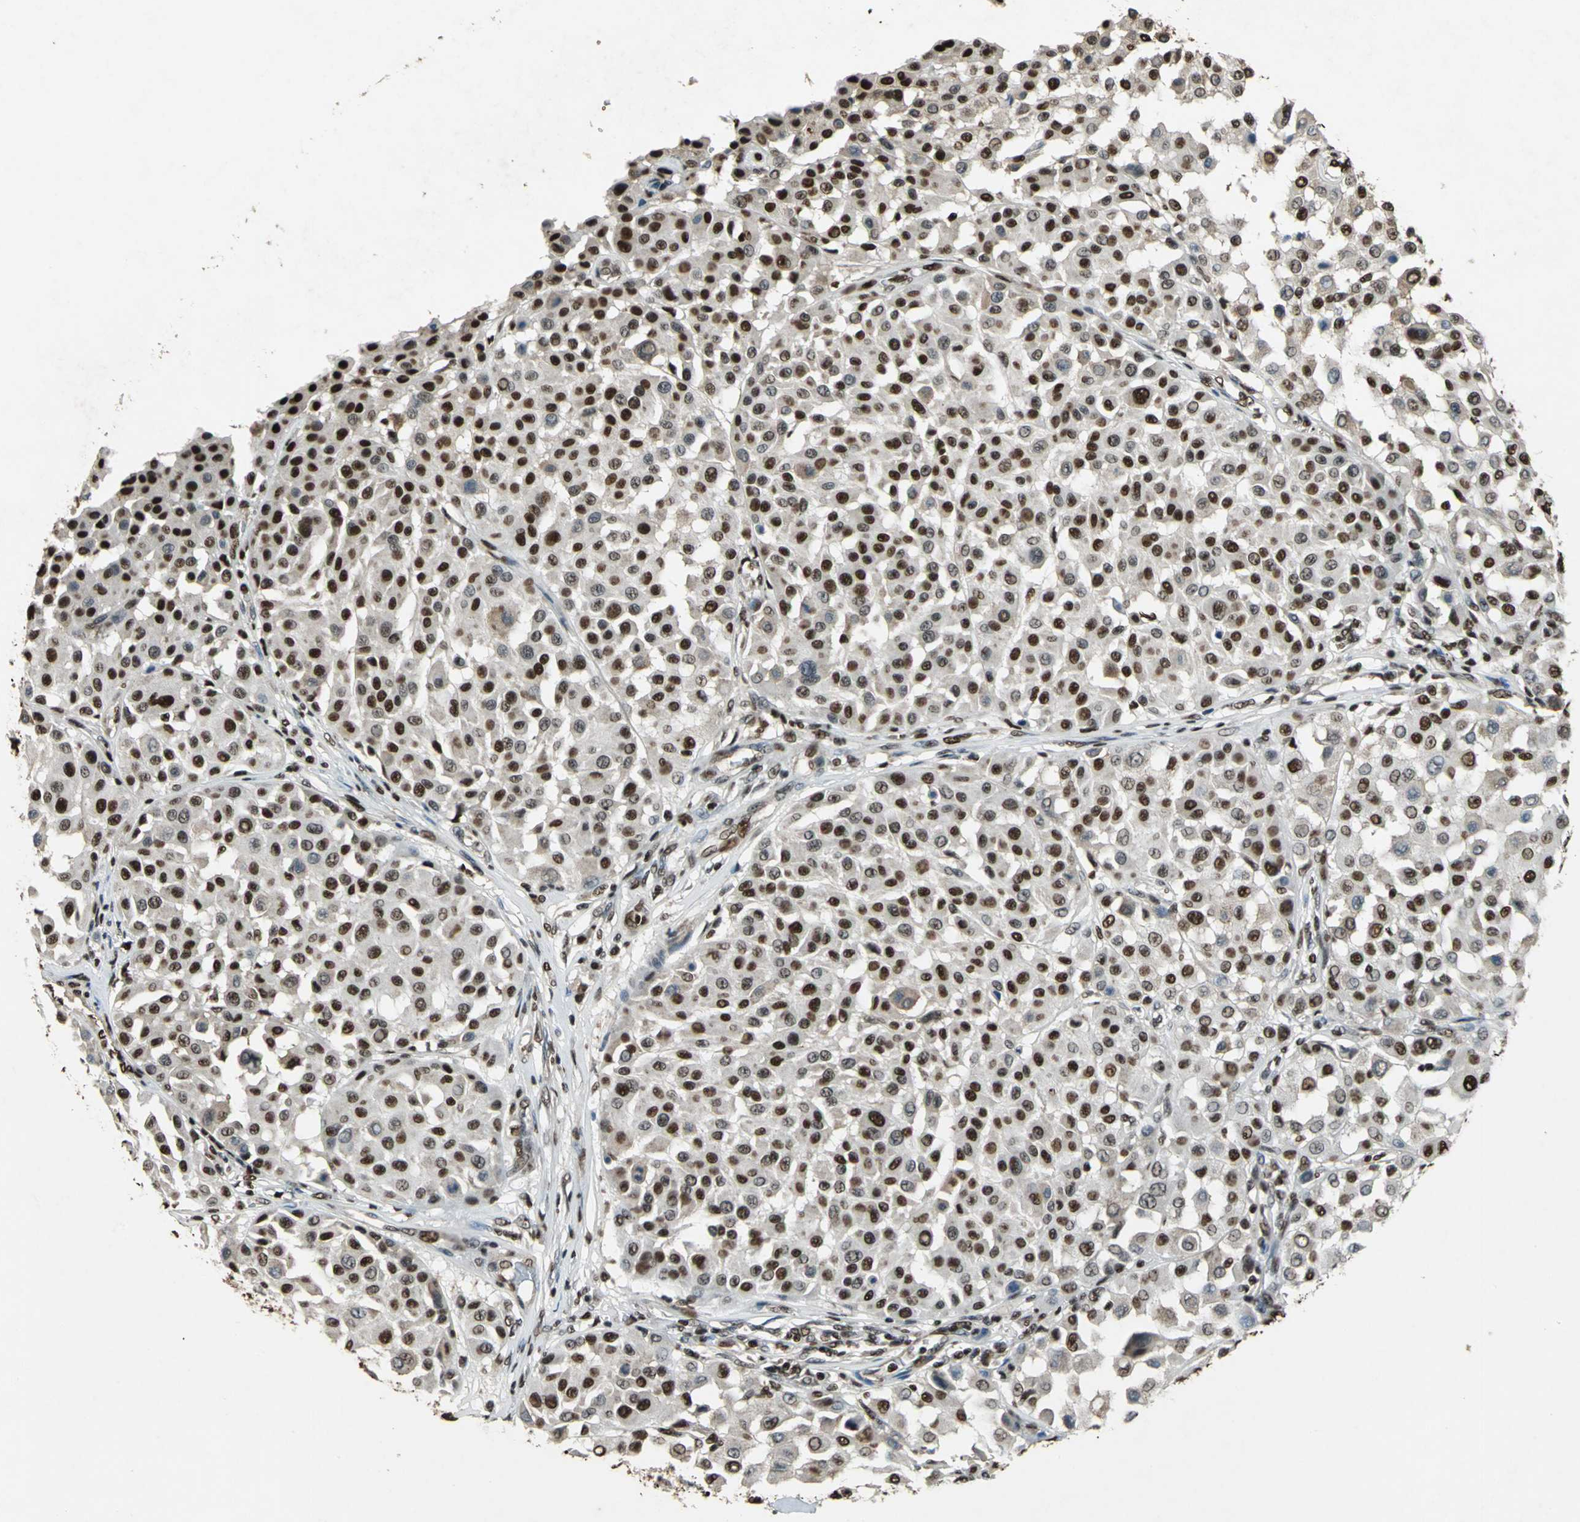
{"staining": {"intensity": "strong", "quantity": ">75%", "location": "nuclear"}, "tissue": "melanoma", "cell_type": "Tumor cells", "image_type": "cancer", "snomed": [{"axis": "morphology", "description": "Malignant melanoma, Metastatic site"}, {"axis": "topography", "description": "Soft tissue"}], "caption": "Immunohistochemistry of human malignant melanoma (metastatic site) shows high levels of strong nuclear staining in approximately >75% of tumor cells.", "gene": "ANP32A", "patient": {"sex": "male", "age": 41}}